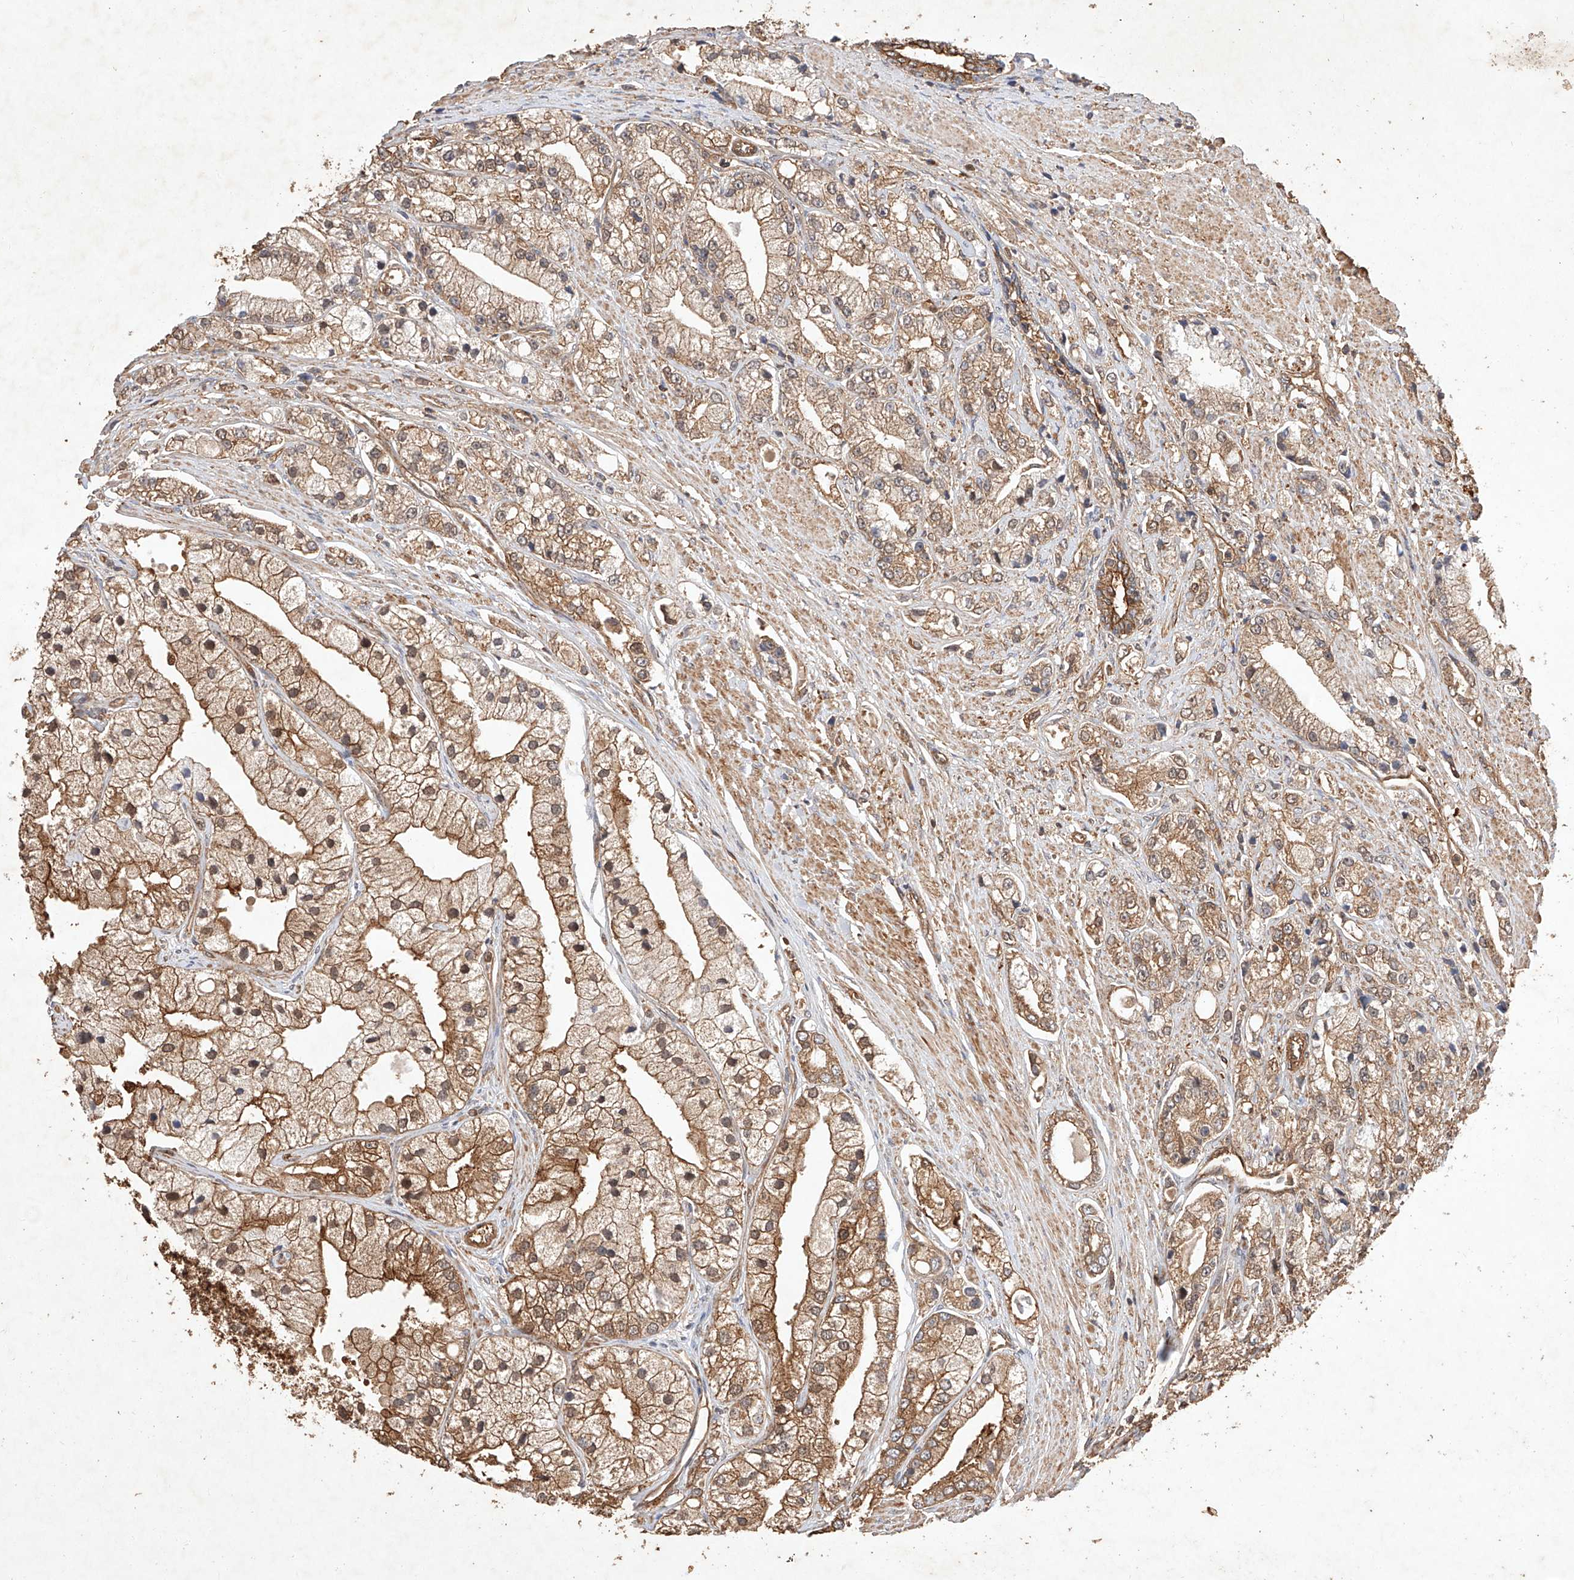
{"staining": {"intensity": "moderate", "quantity": ">75%", "location": "cytoplasmic/membranous"}, "tissue": "prostate cancer", "cell_type": "Tumor cells", "image_type": "cancer", "snomed": [{"axis": "morphology", "description": "Adenocarcinoma, High grade"}, {"axis": "topography", "description": "Prostate"}], "caption": "Approximately >75% of tumor cells in adenocarcinoma (high-grade) (prostate) exhibit moderate cytoplasmic/membranous protein positivity as visualized by brown immunohistochemical staining.", "gene": "GHDC", "patient": {"sex": "male", "age": 50}}